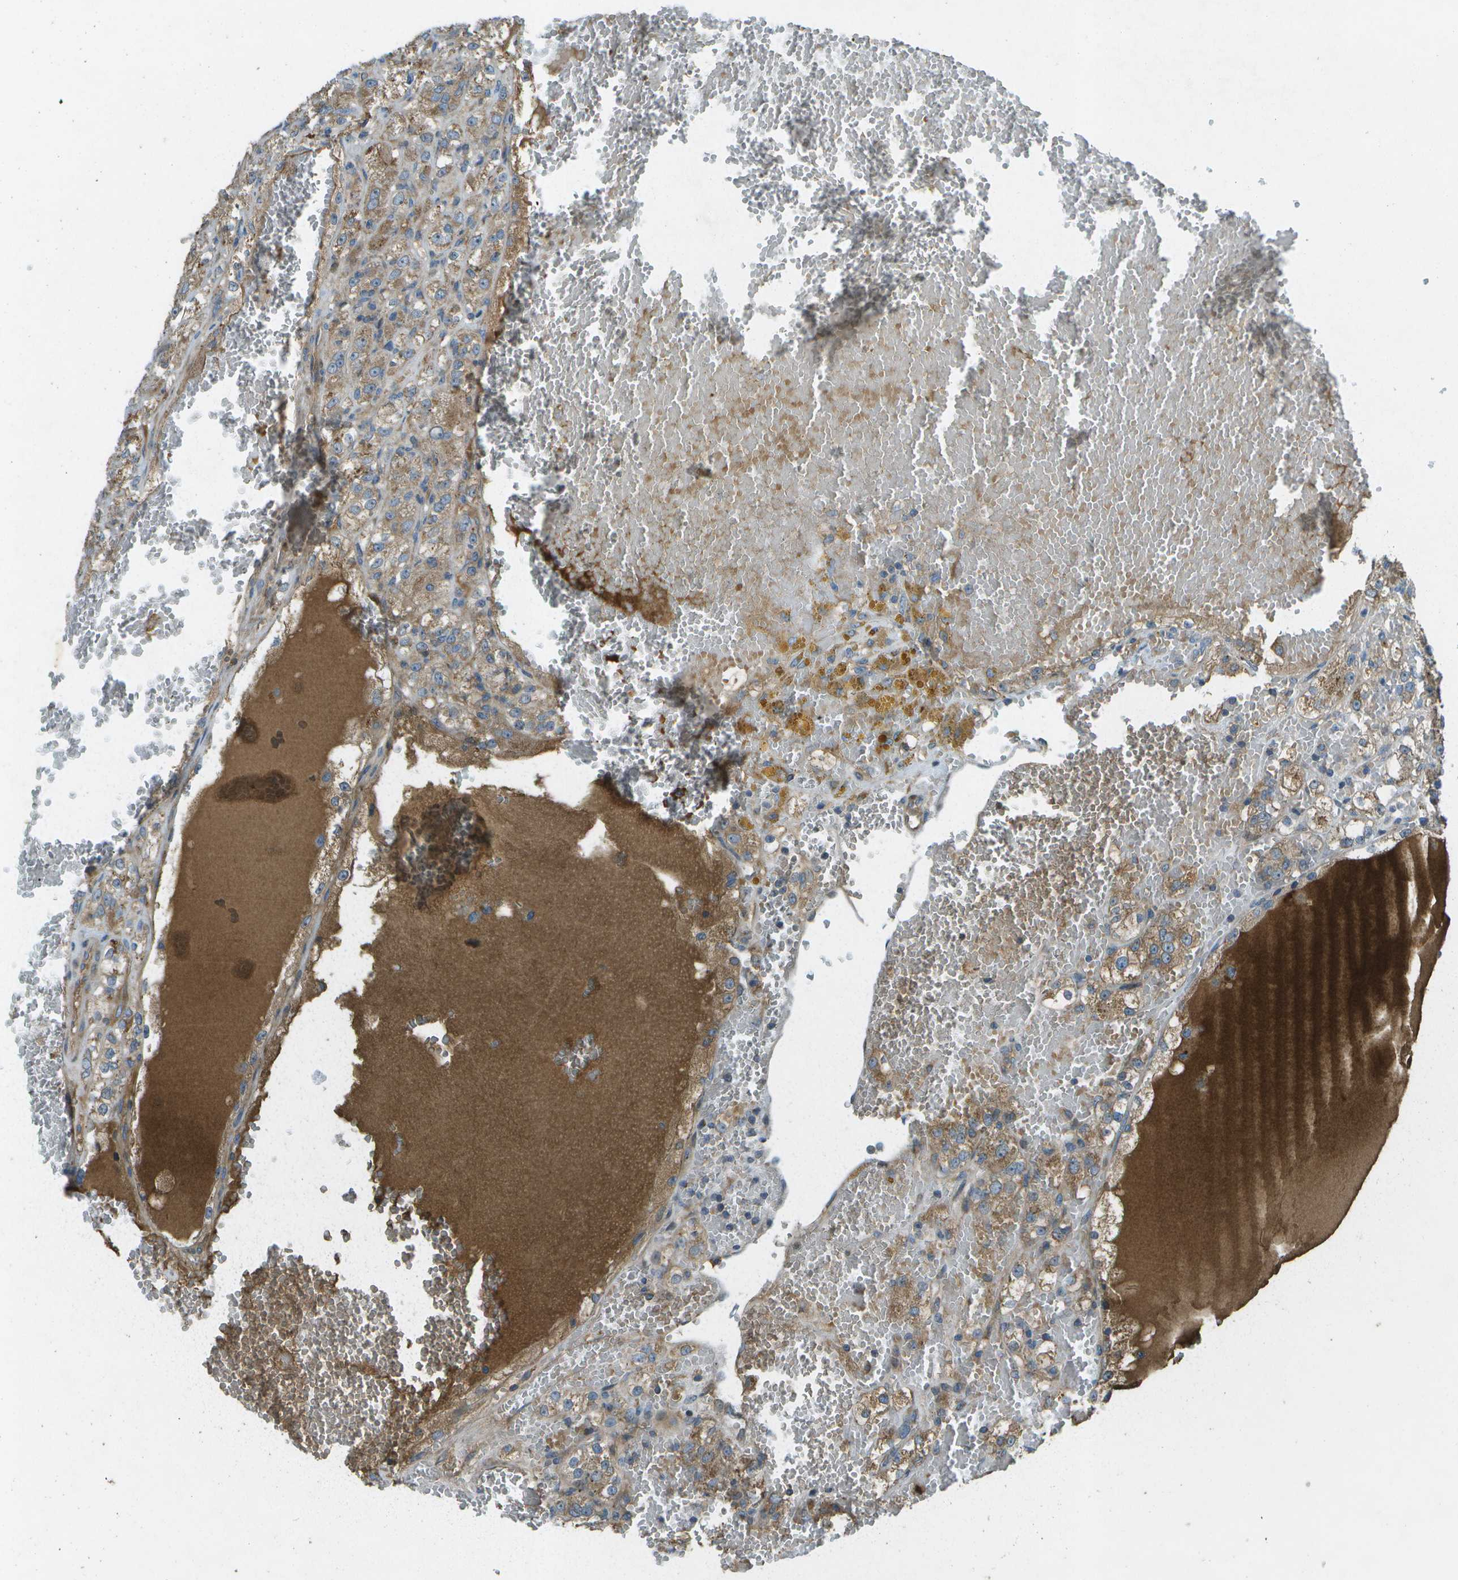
{"staining": {"intensity": "moderate", "quantity": ">75%", "location": "cytoplasmic/membranous"}, "tissue": "renal cancer", "cell_type": "Tumor cells", "image_type": "cancer", "snomed": [{"axis": "morphology", "description": "Normal tissue, NOS"}, {"axis": "morphology", "description": "Adenocarcinoma, NOS"}, {"axis": "topography", "description": "Kidney"}], "caption": "The image demonstrates staining of renal cancer, revealing moderate cytoplasmic/membranous protein positivity (brown color) within tumor cells.", "gene": "PXYLP1", "patient": {"sex": "male", "age": 61}}